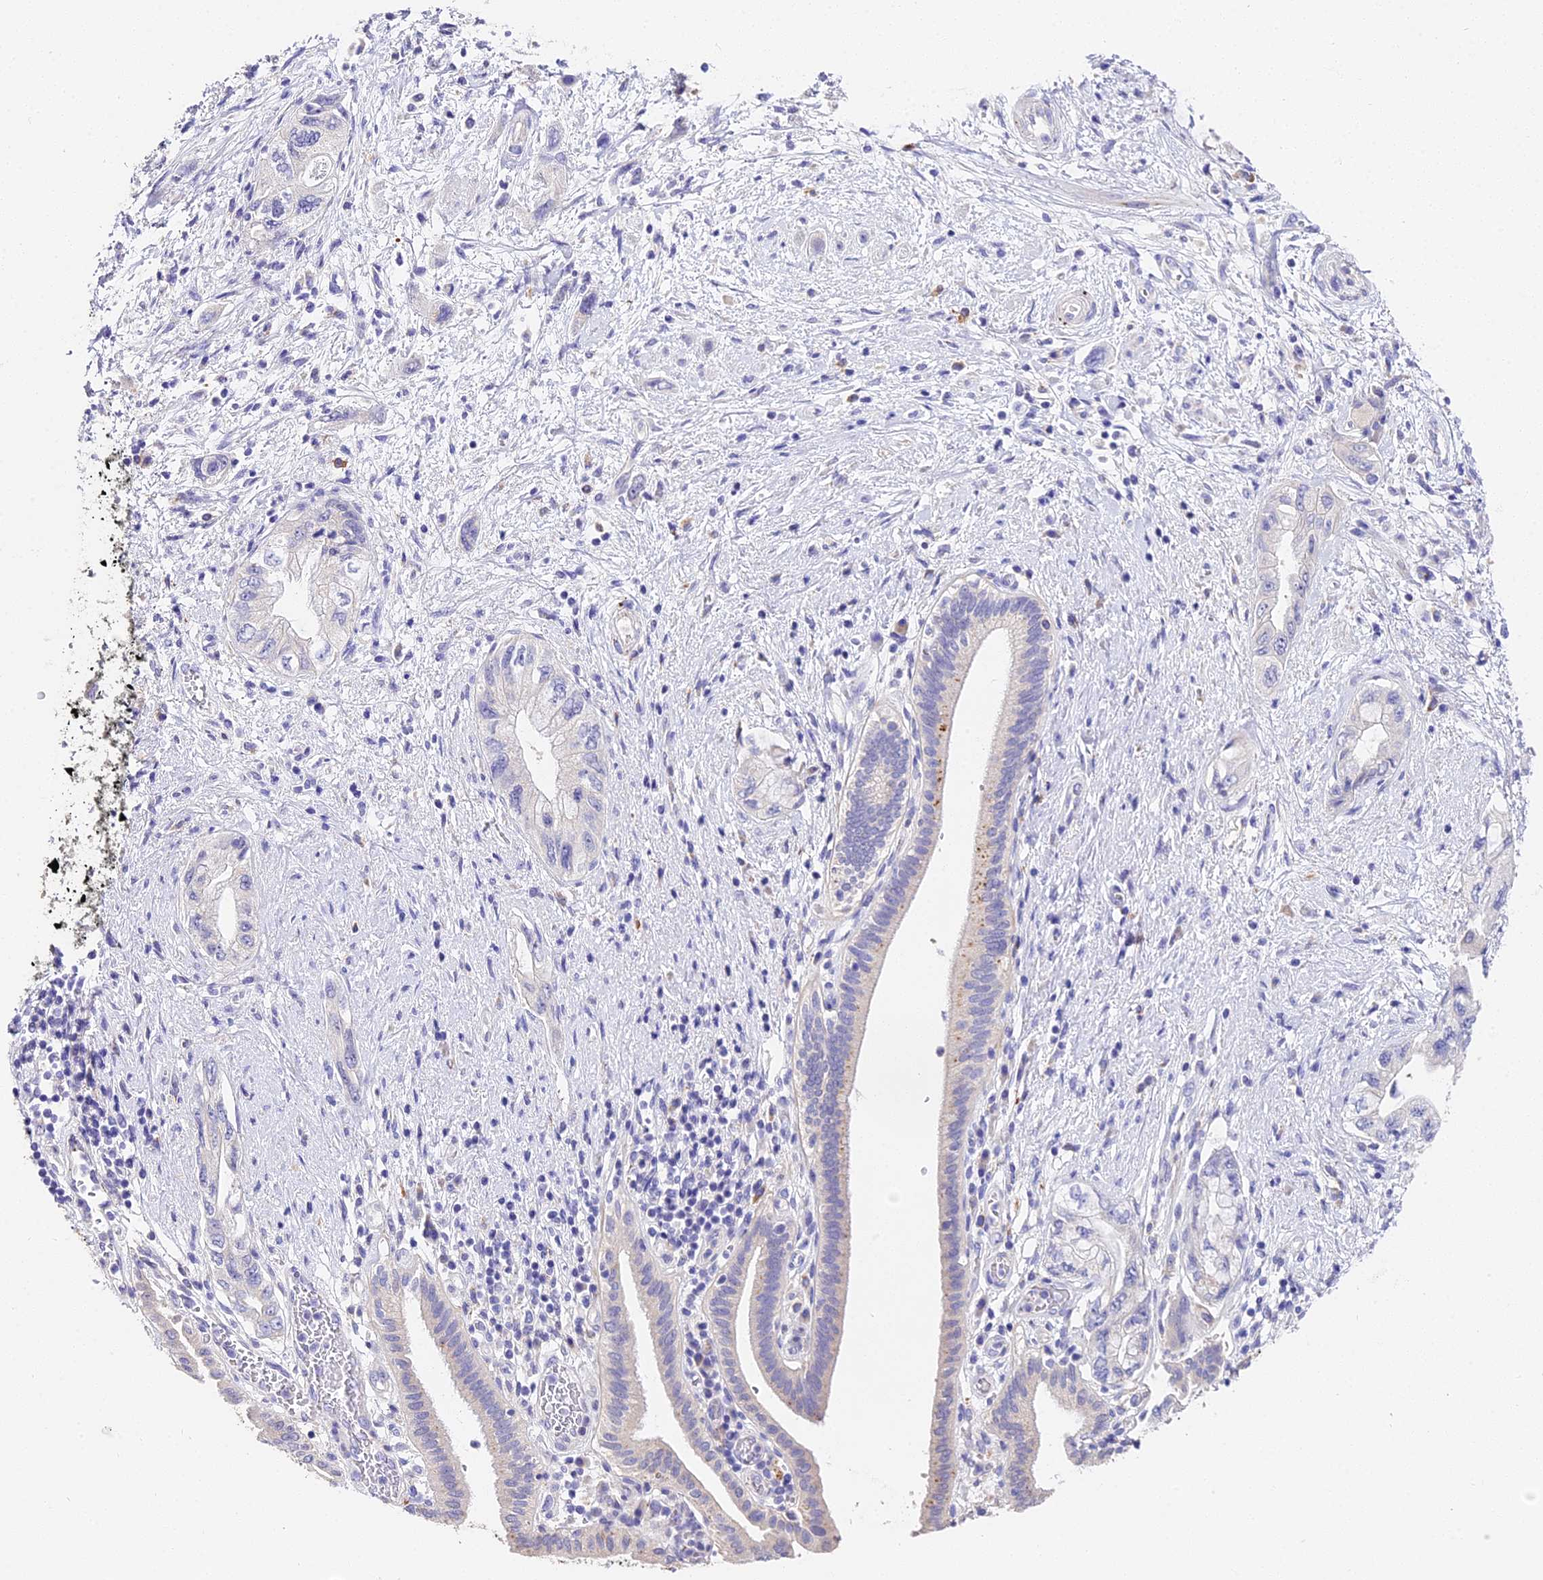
{"staining": {"intensity": "negative", "quantity": "none", "location": "none"}, "tissue": "pancreatic cancer", "cell_type": "Tumor cells", "image_type": "cancer", "snomed": [{"axis": "morphology", "description": "Adenocarcinoma, NOS"}, {"axis": "topography", "description": "Pancreas"}], "caption": "Protein analysis of adenocarcinoma (pancreatic) reveals no significant positivity in tumor cells. (Immunohistochemistry (ihc), brightfield microscopy, high magnification).", "gene": "LYPD6", "patient": {"sex": "female", "age": 73}}